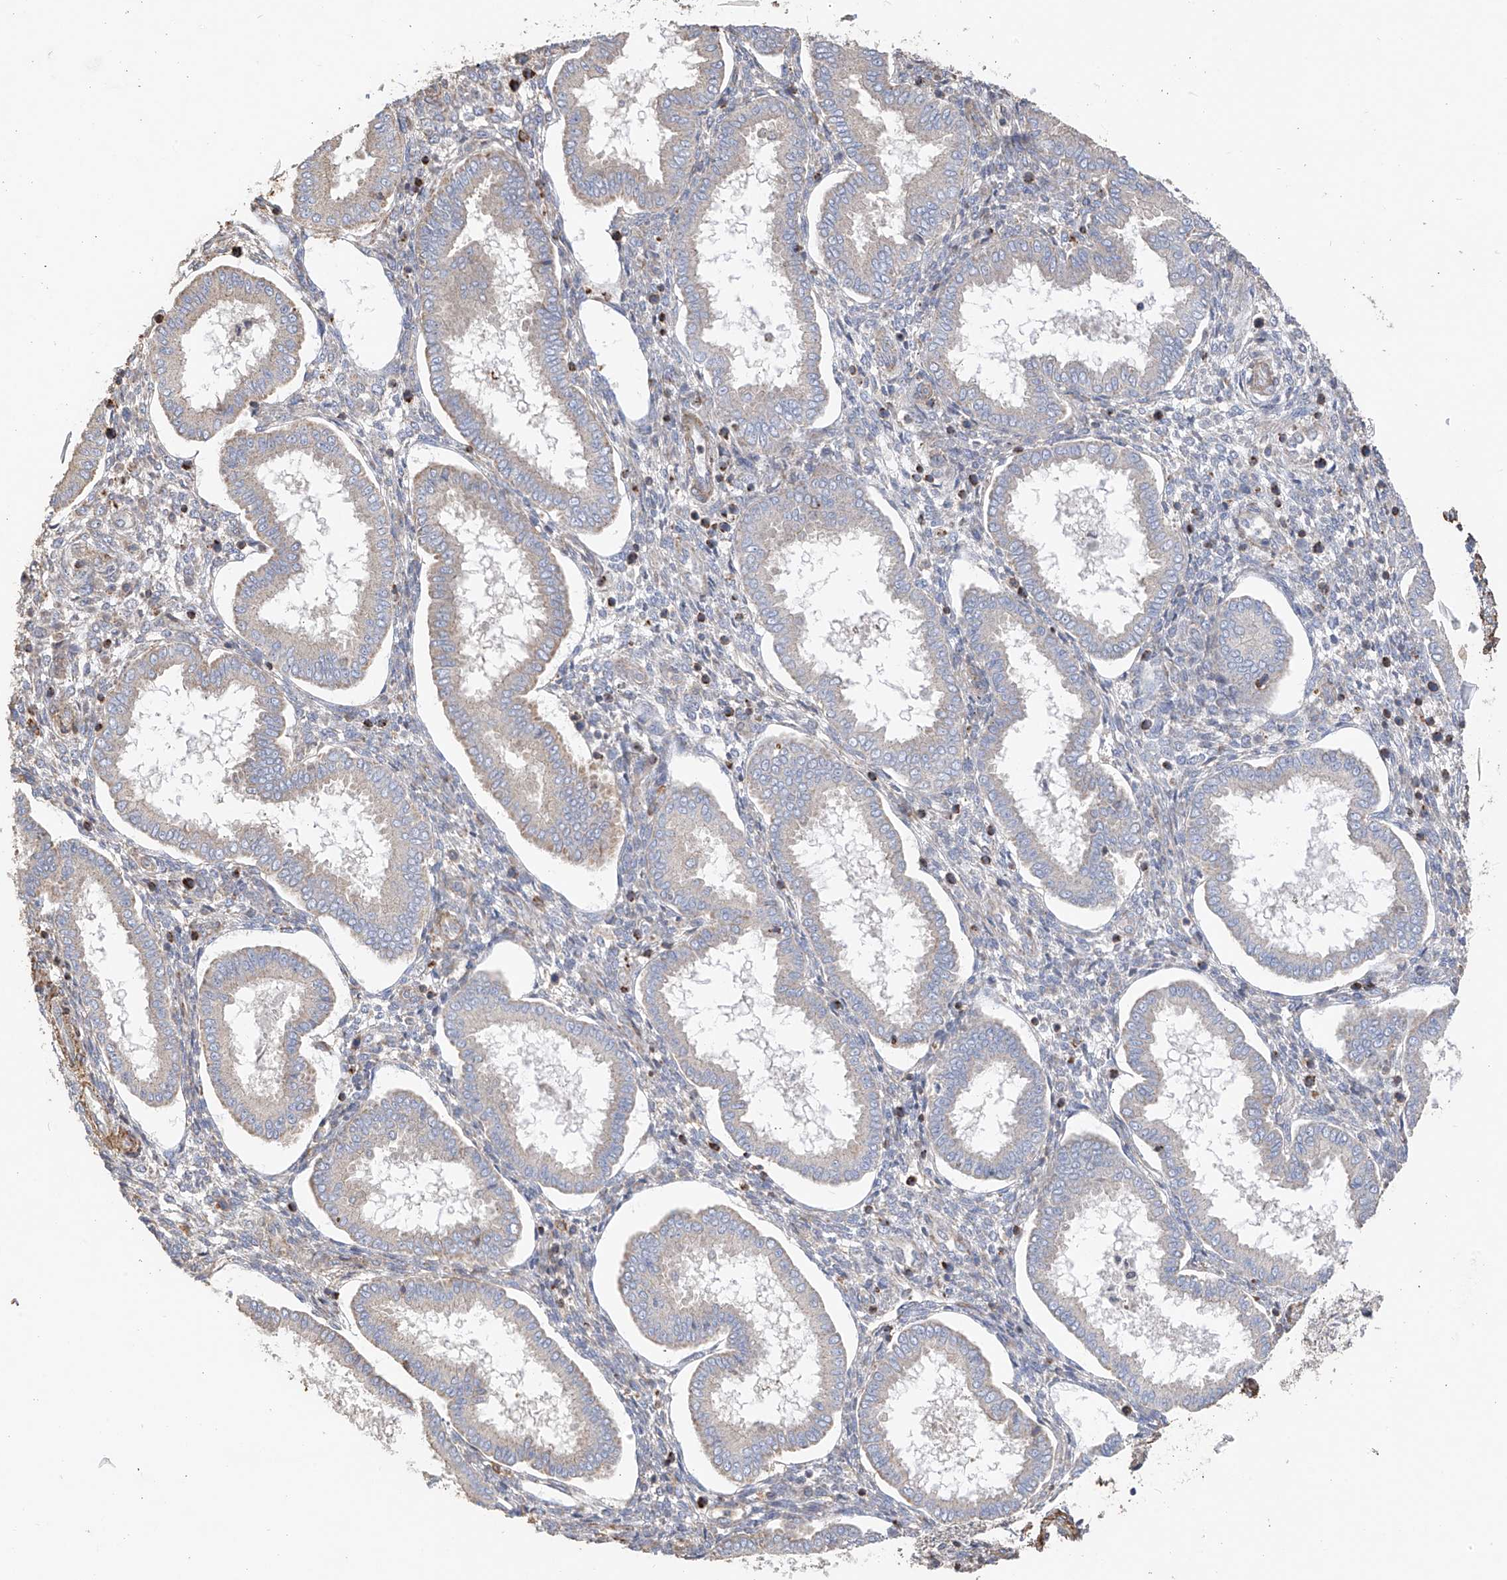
{"staining": {"intensity": "negative", "quantity": "none", "location": "none"}, "tissue": "endometrium", "cell_type": "Cells in endometrial stroma", "image_type": "normal", "snomed": [{"axis": "morphology", "description": "Normal tissue, NOS"}, {"axis": "topography", "description": "Endometrium"}], "caption": "DAB (3,3'-diaminobenzidine) immunohistochemical staining of unremarkable endometrium displays no significant staining in cells in endometrial stroma. (Immunohistochemistry (ihc), brightfield microscopy, high magnification).", "gene": "SLC43A3", "patient": {"sex": "female", "age": 24}}